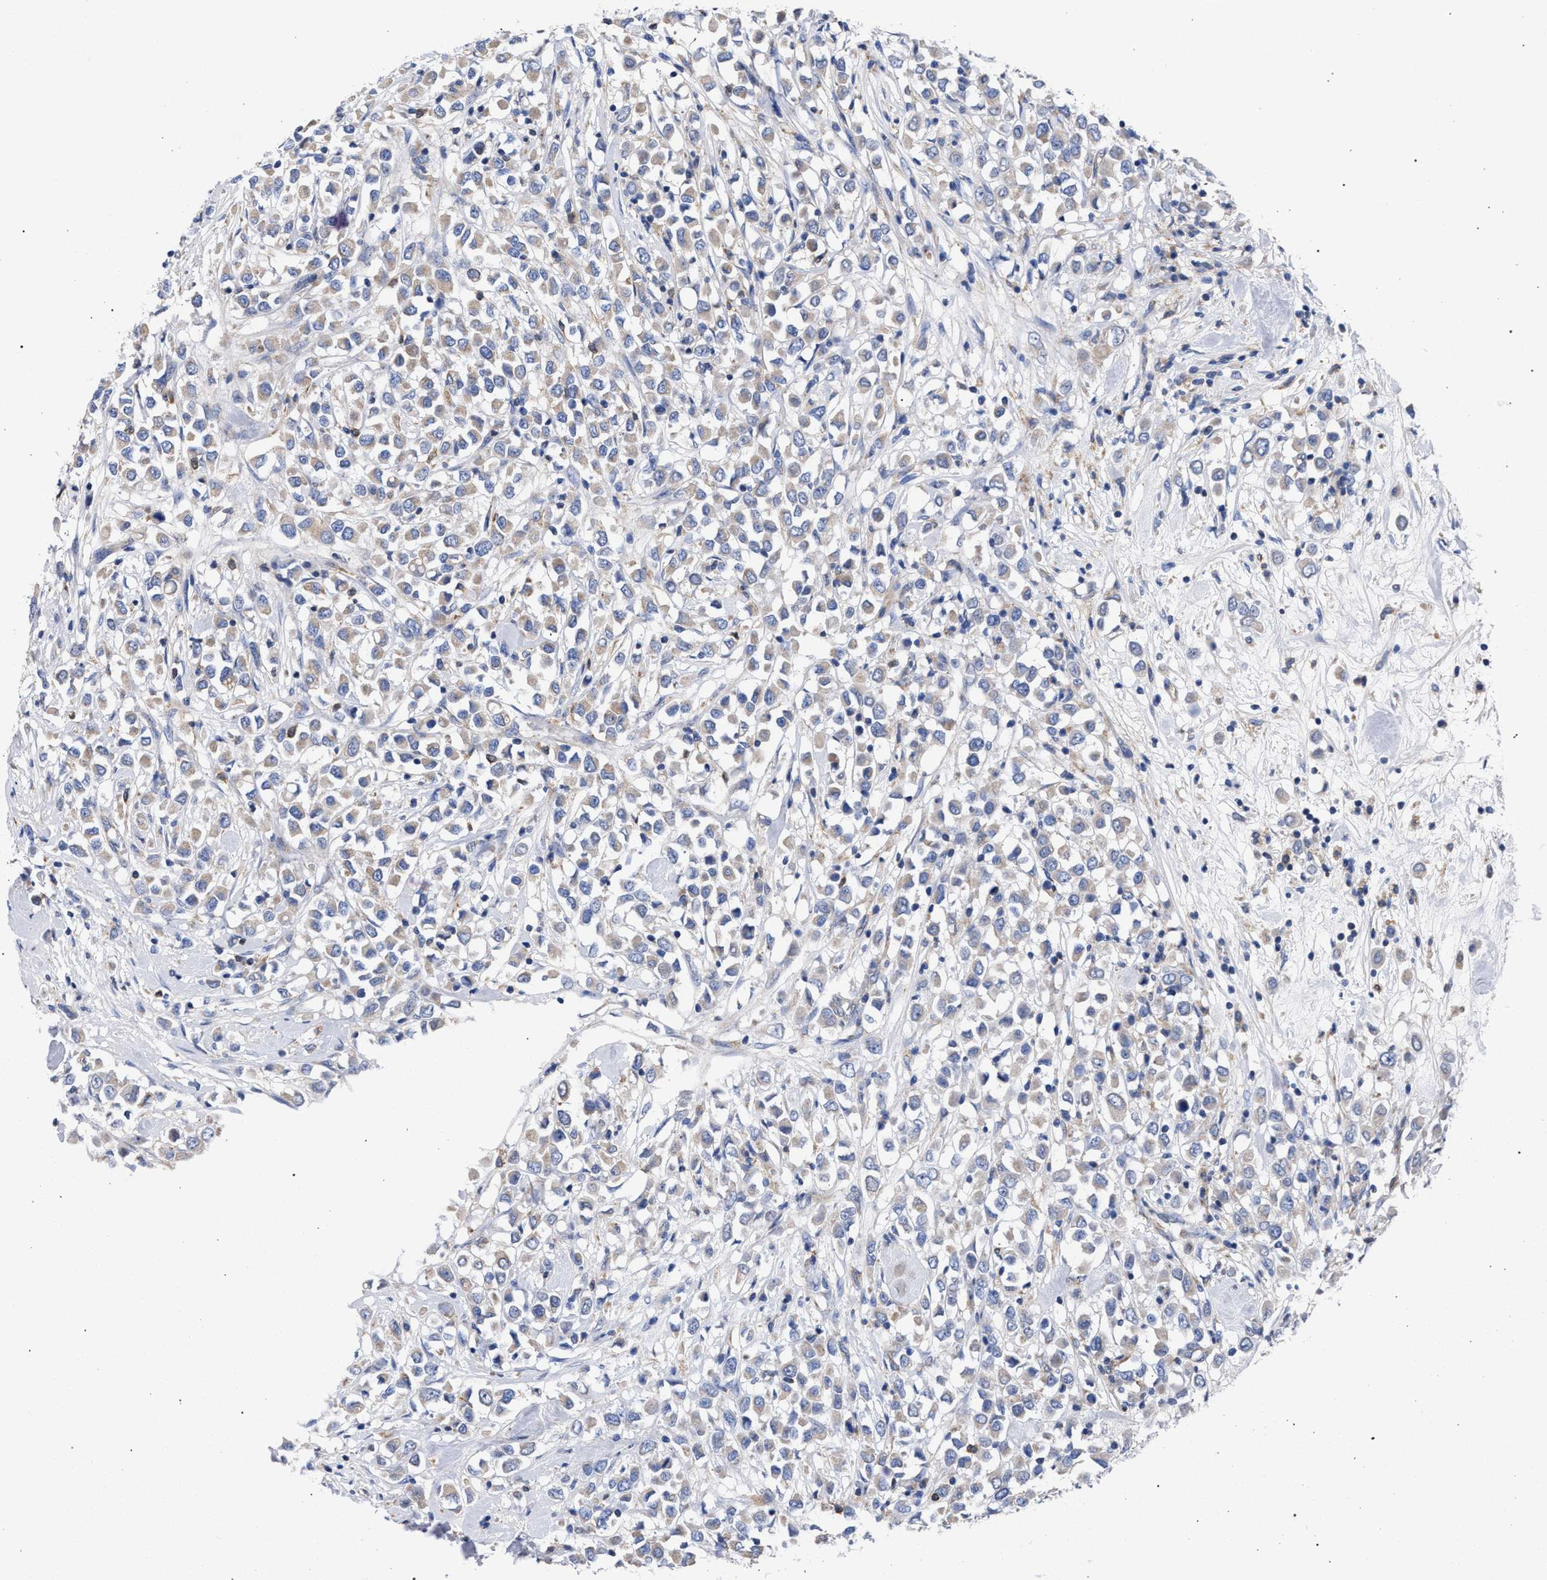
{"staining": {"intensity": "weak", "quantity": "<25%", "location": "cytoplasmic/membranous"}, "tissue": "breast cancer", "cell_type": "Tumor cells", "image_type": "cancer", "snomed": [{"axis": "morphology", "description": "Duct carcinoma"}, {"axis": "topography", "description": "Breast"}], "caption": "An immunohistochemistry (IHC) photomicrograph of breast cancer is shown. There is no staining in tumor cells of breast cancer.", "gene": "GMPR", "patient": {"sex": "female", "age": 61}}